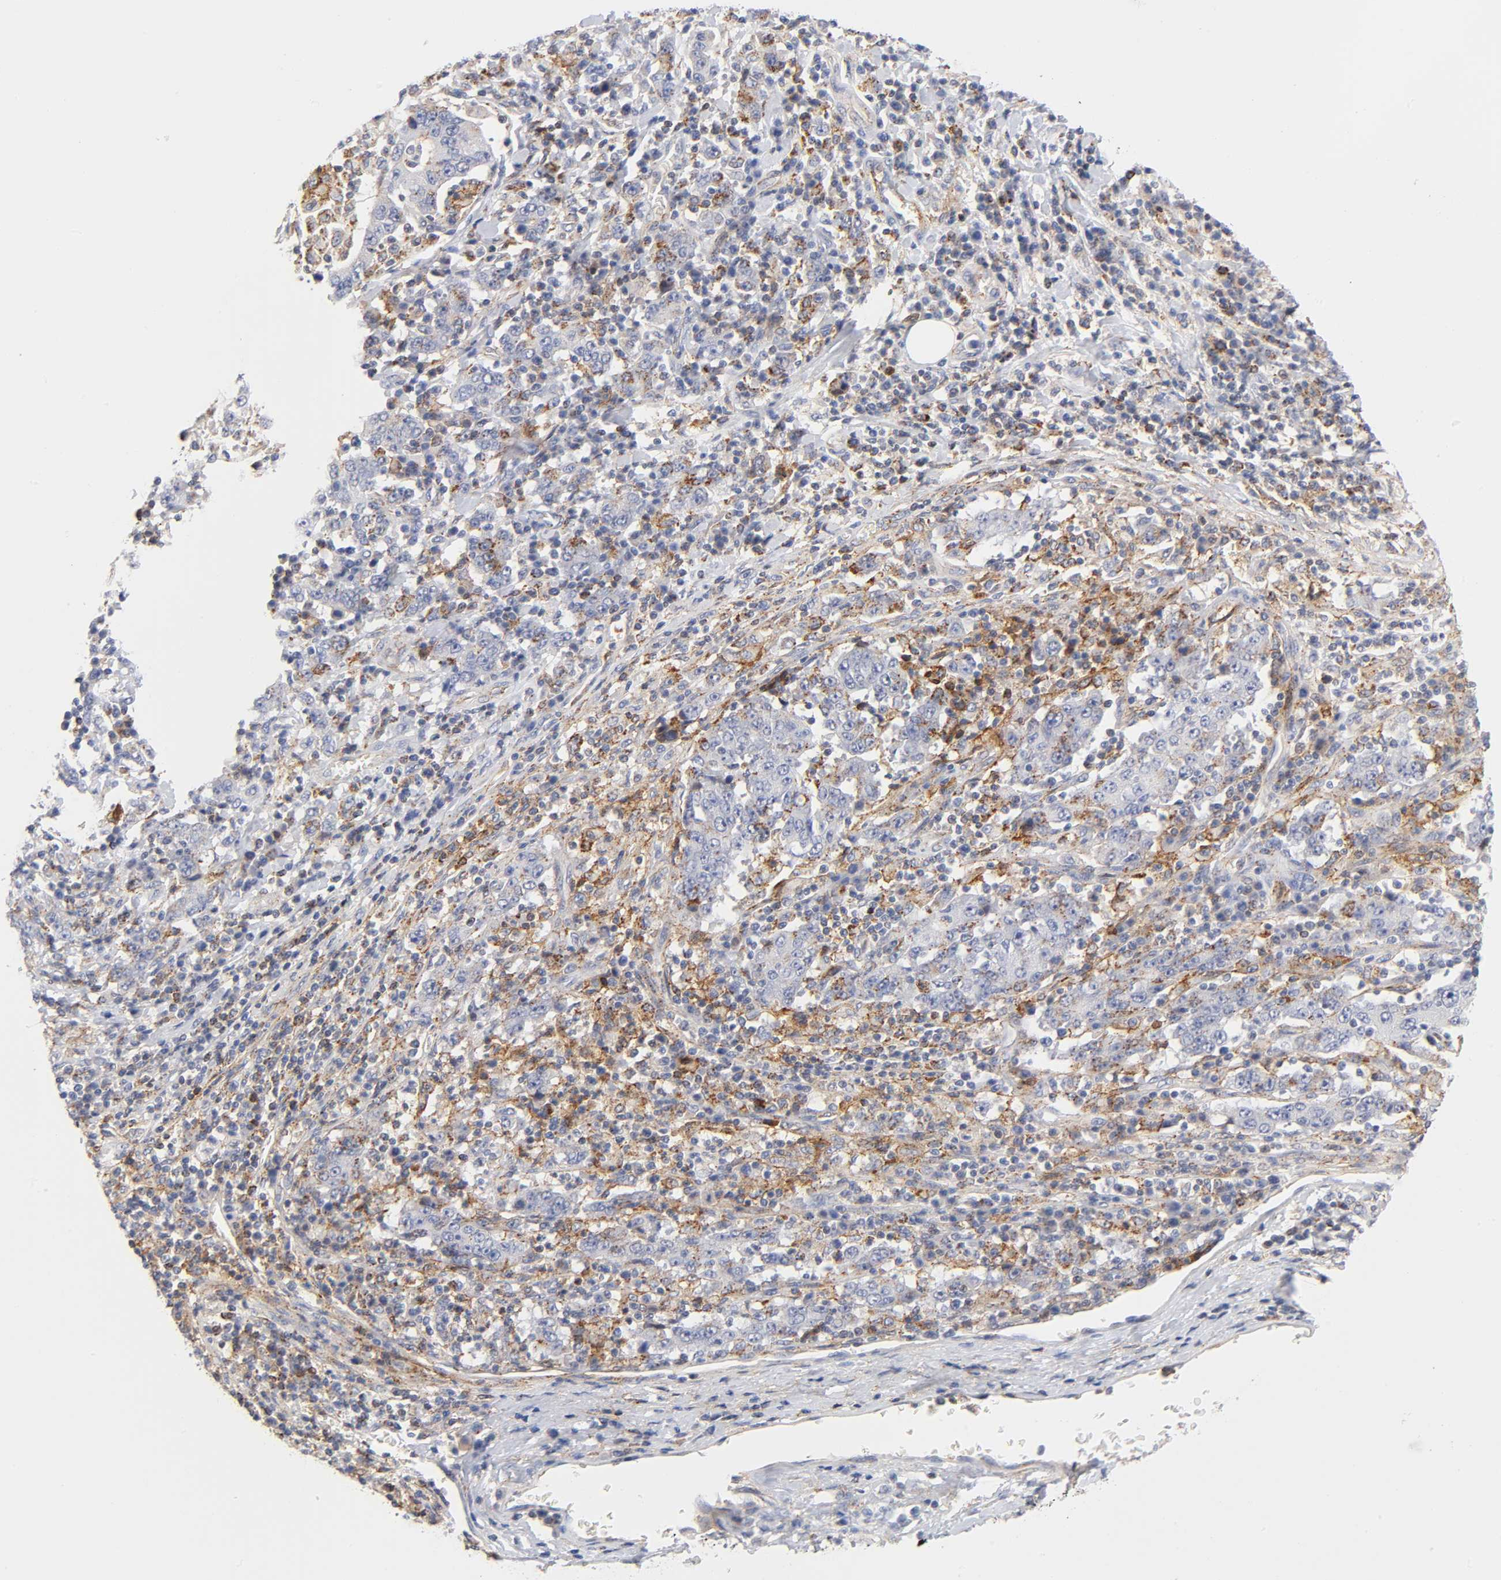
{"staining": {"intensity": "negative", "quantity": "none", "location": "none"}, "tissue": "stomach cancer", "cell_type": "Tumor cells", "image_type": "cancer", "snomed": [{"axis": "morphology", "description": "Normal tissue, NOS"}, {"axis": "morphology", "description": "Adenocarcinoma, NOS"}, {"axis": "topography", "description": "Stomach, upper"}, {"axis": "topography", "description": "Stomach"}], "caption": "Immunohistochemical staining of stomach cancer displays no significant staining in tumor cells.", "gene": "ANXA7", "patient": {"sex": "male", "age": 59}}